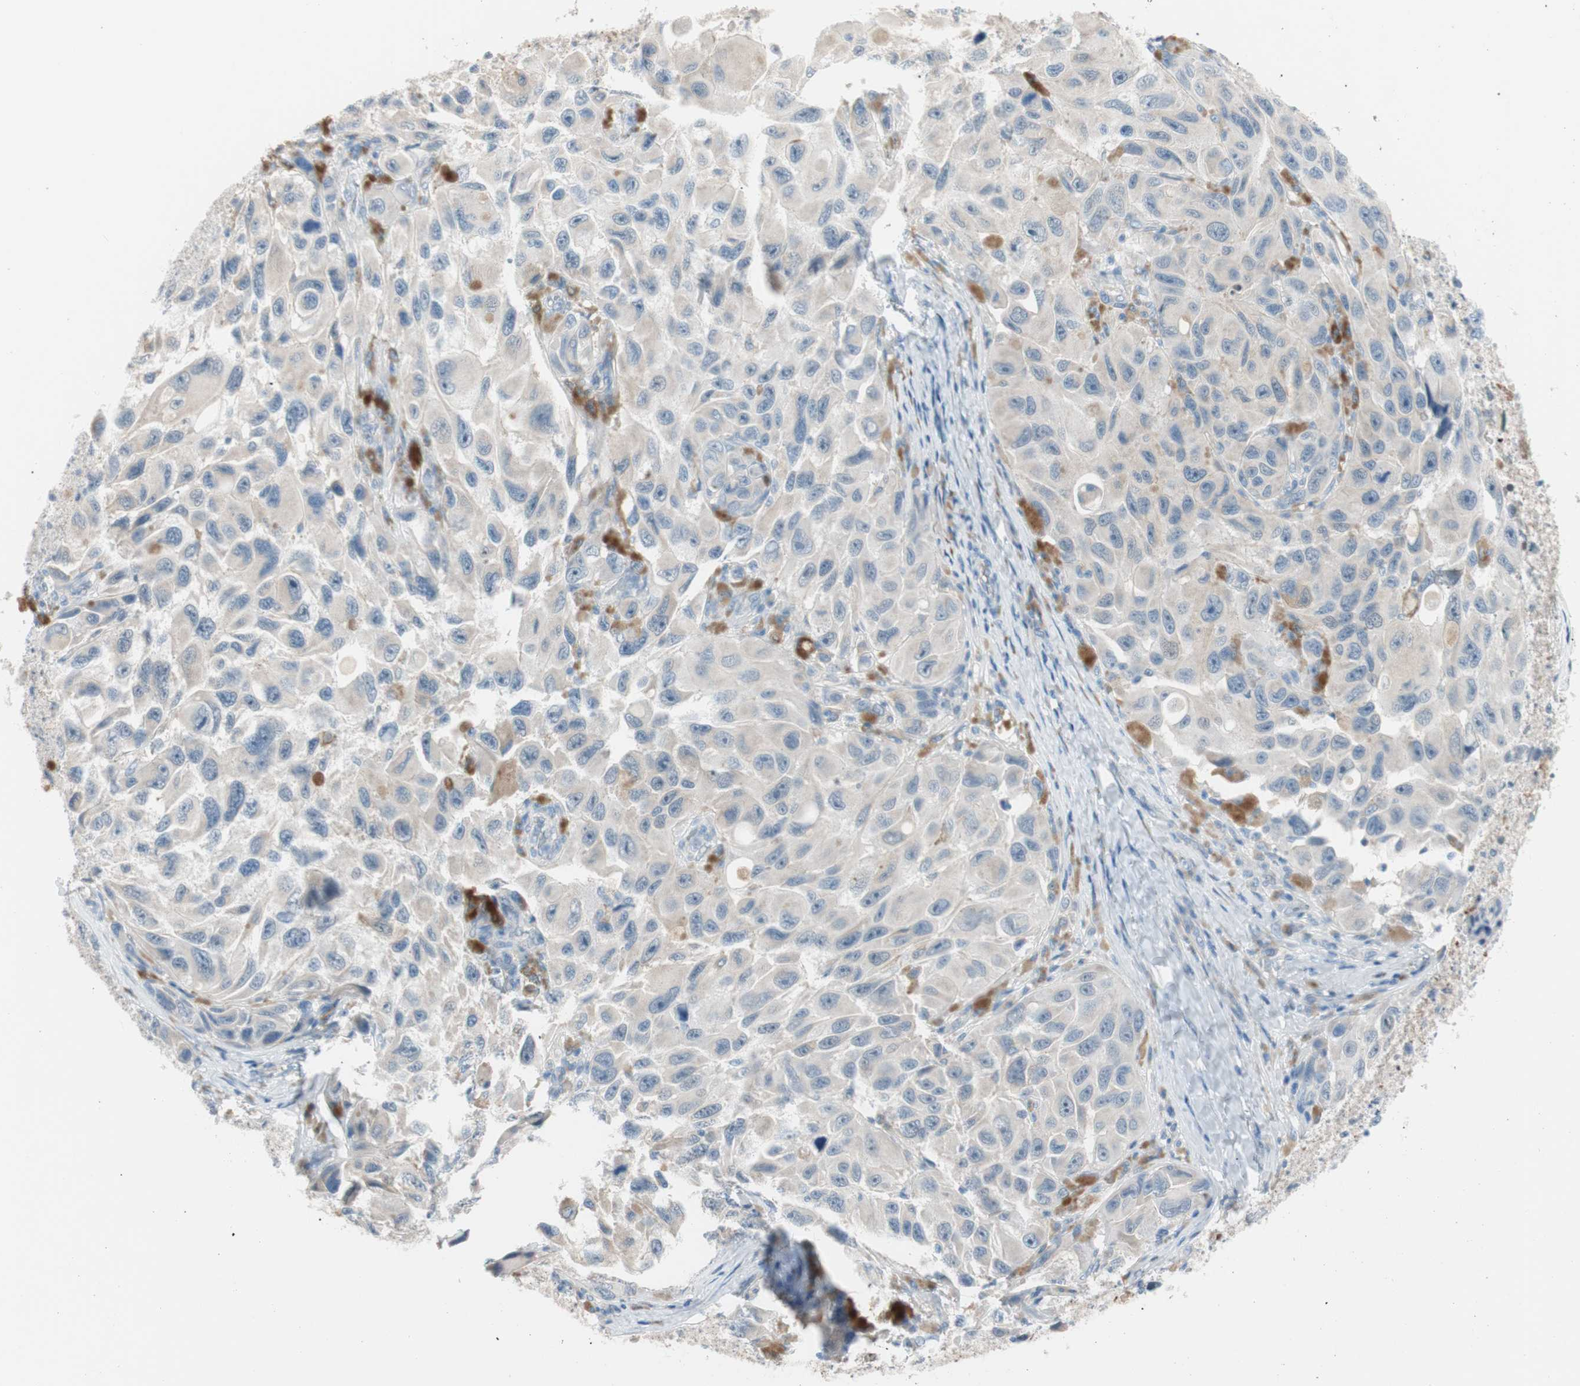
{"staining": {"intensity": "weak", "quantity": "25%-75%", "location": "cytoplasmic/membranous"}, "tissue": "melanoma", "cell_type": "Tumor cells", "image_type": "cancer", "snomed": [{"axis": "morphology", "description": "Malignant melanoma, NOS"}, {"axis": "topography", "description": "Skin"}], "caption": "Melanoma stained with a protein marker reveals weak staining in tumor cells.", "gene": "VIL1", "patient": {"sex": "female", "age": 73}}